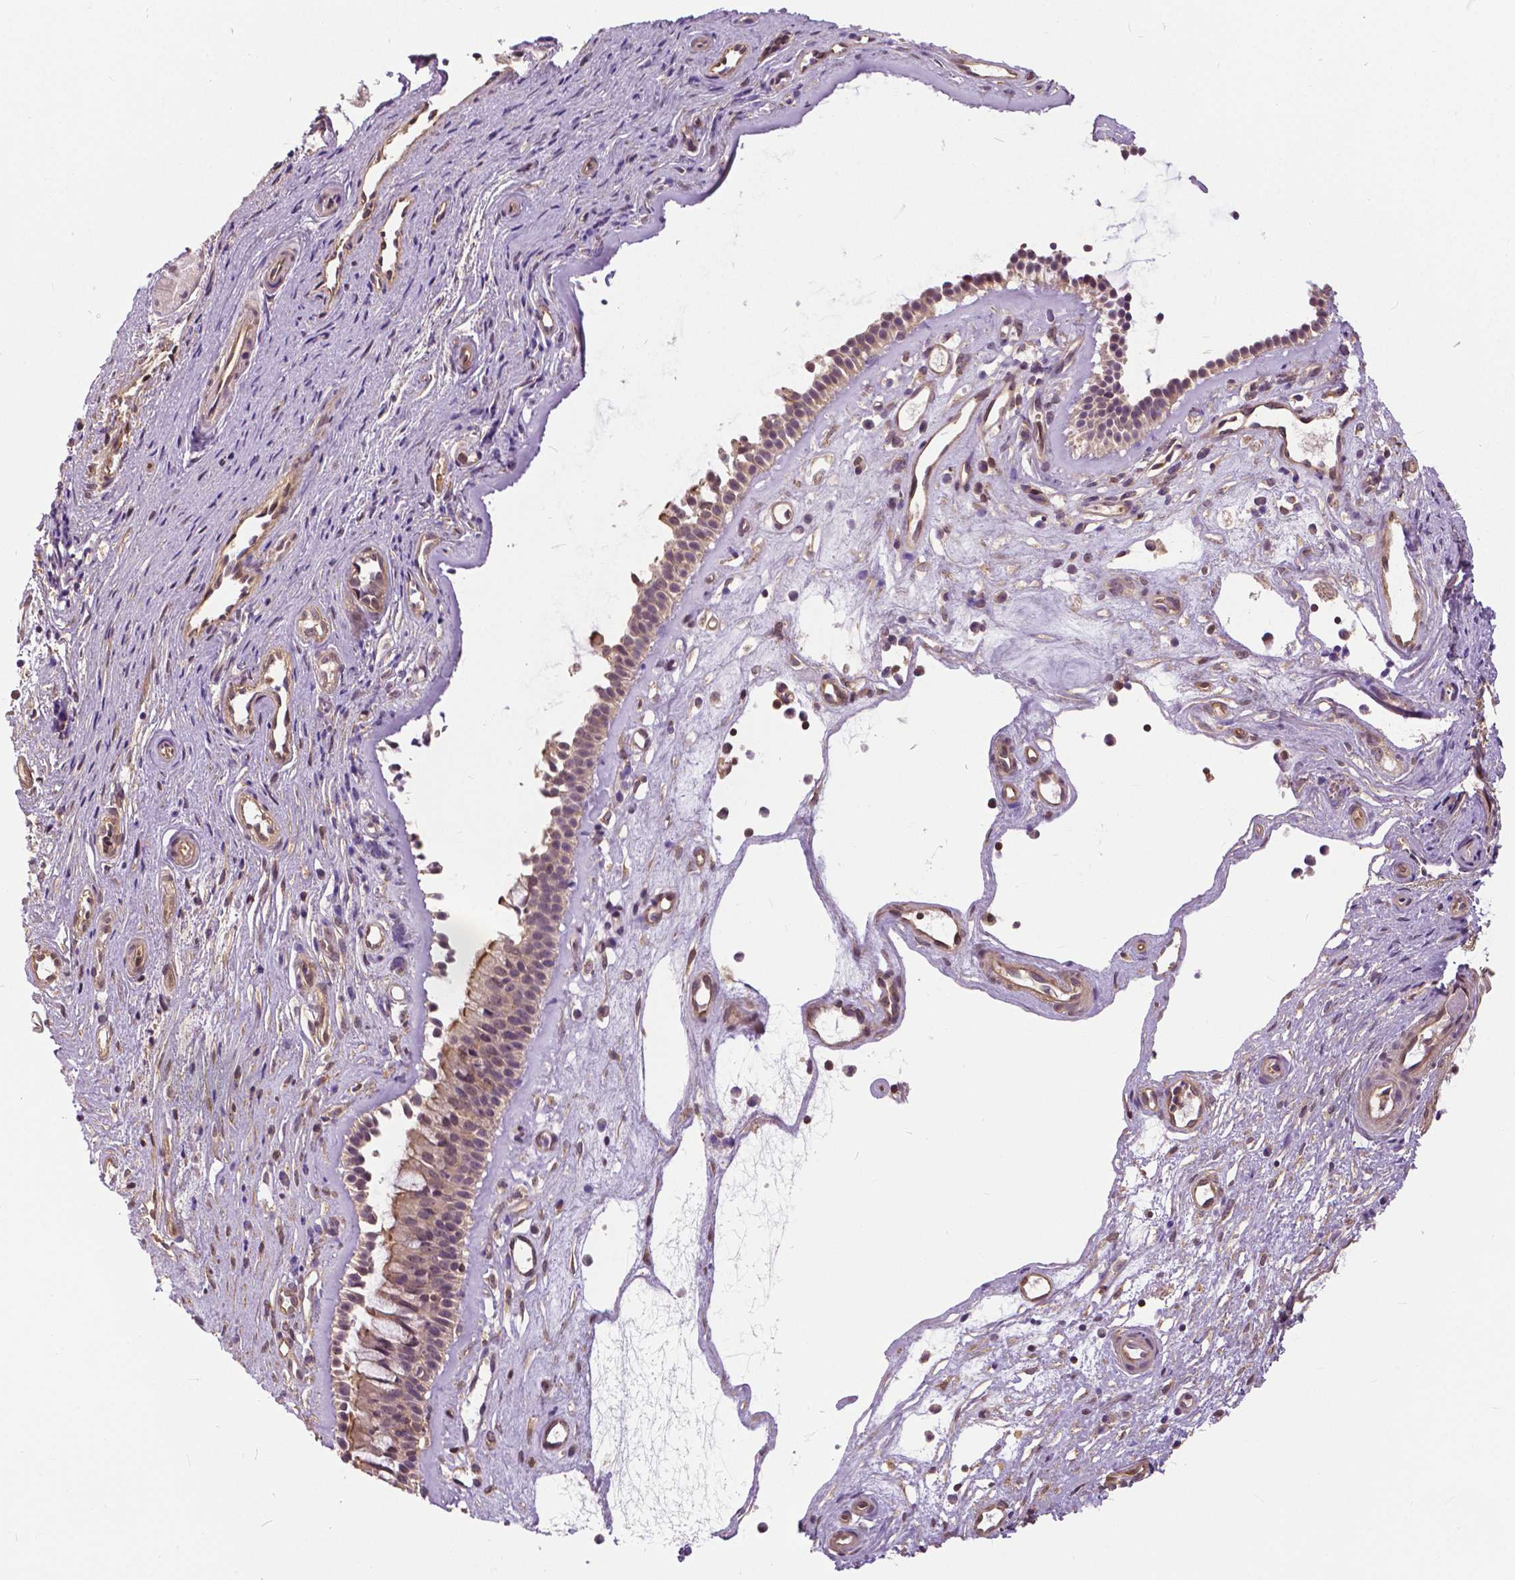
{"staining": {"intensity": "weak", "quantity": "<25%", "location": "cytoplasmic/membranous"}, "tissue": "nasopharynx", "cell_type": "Respiratory epithelial cells", "image_type": "normal", "snomed": [{"axis": "morphology", "description": "Normal tissue, NOS"}, {"axis": "topography", "description": "Nasopharynx"}], "caption": "A high-resolution histopathology image shows immunohistochemistry (IHC) staining of benign nasopharynx, which reveals no significant positivity in respiratory epithelial cells. (DAB (3,3'-diaminobenzidine) IHC visualized using brightfield microscopy, high magnification).", "gene": "ANXA13", "patient": {"sex": "female", "age": 52}}